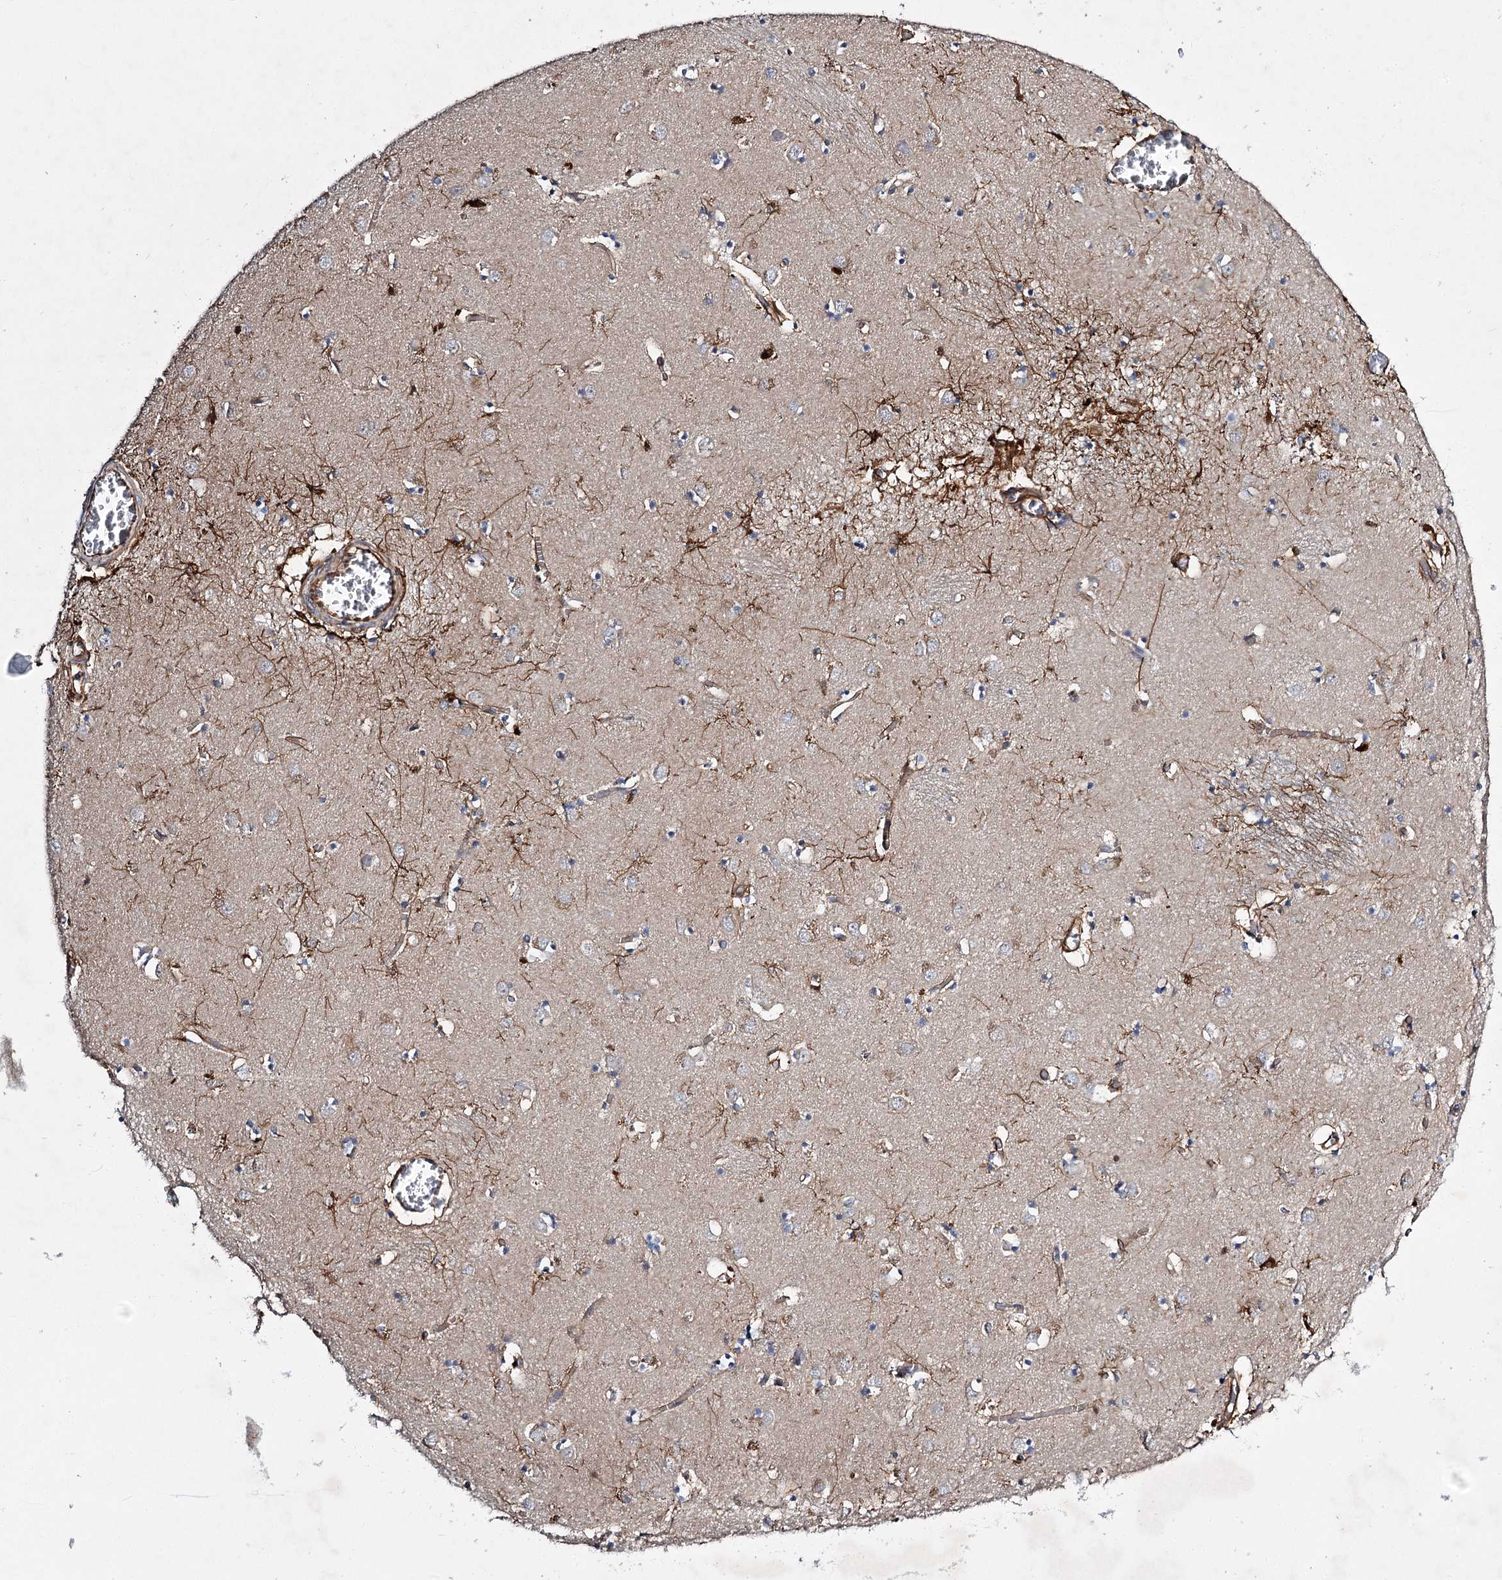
{"staining": {"intensity": "strong", "quantity": "<25%", "location": "cytoplasmic/membranous"}, "tissue": "caudate", "cell_type": "Glial cells", "image_type": "normal", "snomed": [{"axis": "morphology", "description": "Normal tissue, NOS"}, {"axis": "topography", "description": "Lateral ventricle wall"}], "caption": "Immunohistochemical staining of normal human caudate demonstrates <25% levels of strong cytoplasmic/membranous protein positivity in about <25% of glial cells.", "gene": "DPEP2", "patient": {"sex": "male", "age": 70}}